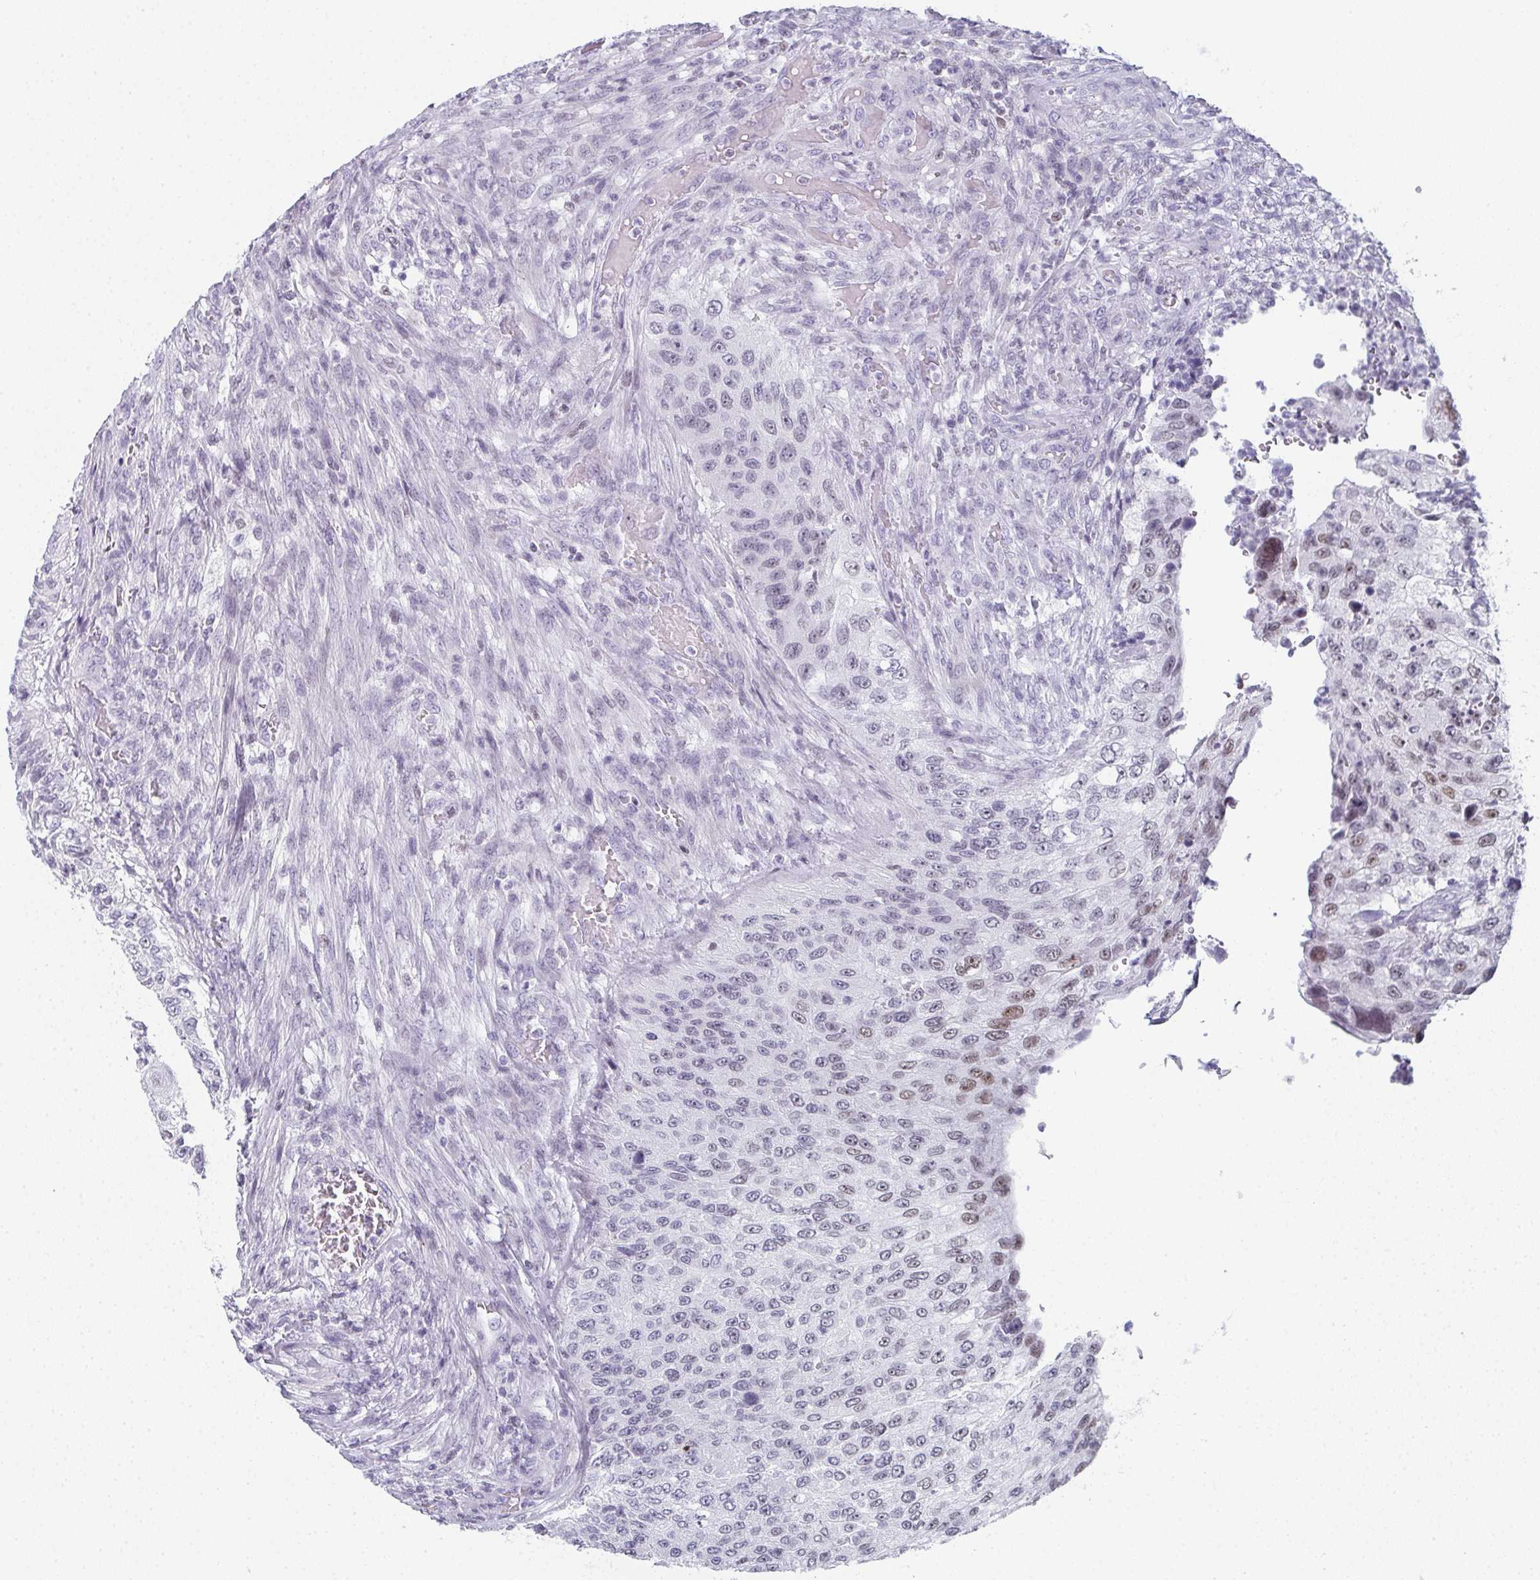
{"staining": {"intensity": "moderate", "quantity": "<25%", "location": "nuclear"}, "tissue": "urothelial cancer", "cell_type": "Tumor cells", "image_type": "cancer", "snomed": [{"axis": "morphology", "description": "Urothelial carcinoma, High grade"}, {"axis": "topography", "description": "Urinary bladder"}], "caption": "Brown immunohistochemical staining in urothelial carcinoma (high-grade) demonstrates moderate nuclear expression in about <25% of tumor cells.", "gene": "PYCR3", "patient": {"sex": "female", "age": 60}}